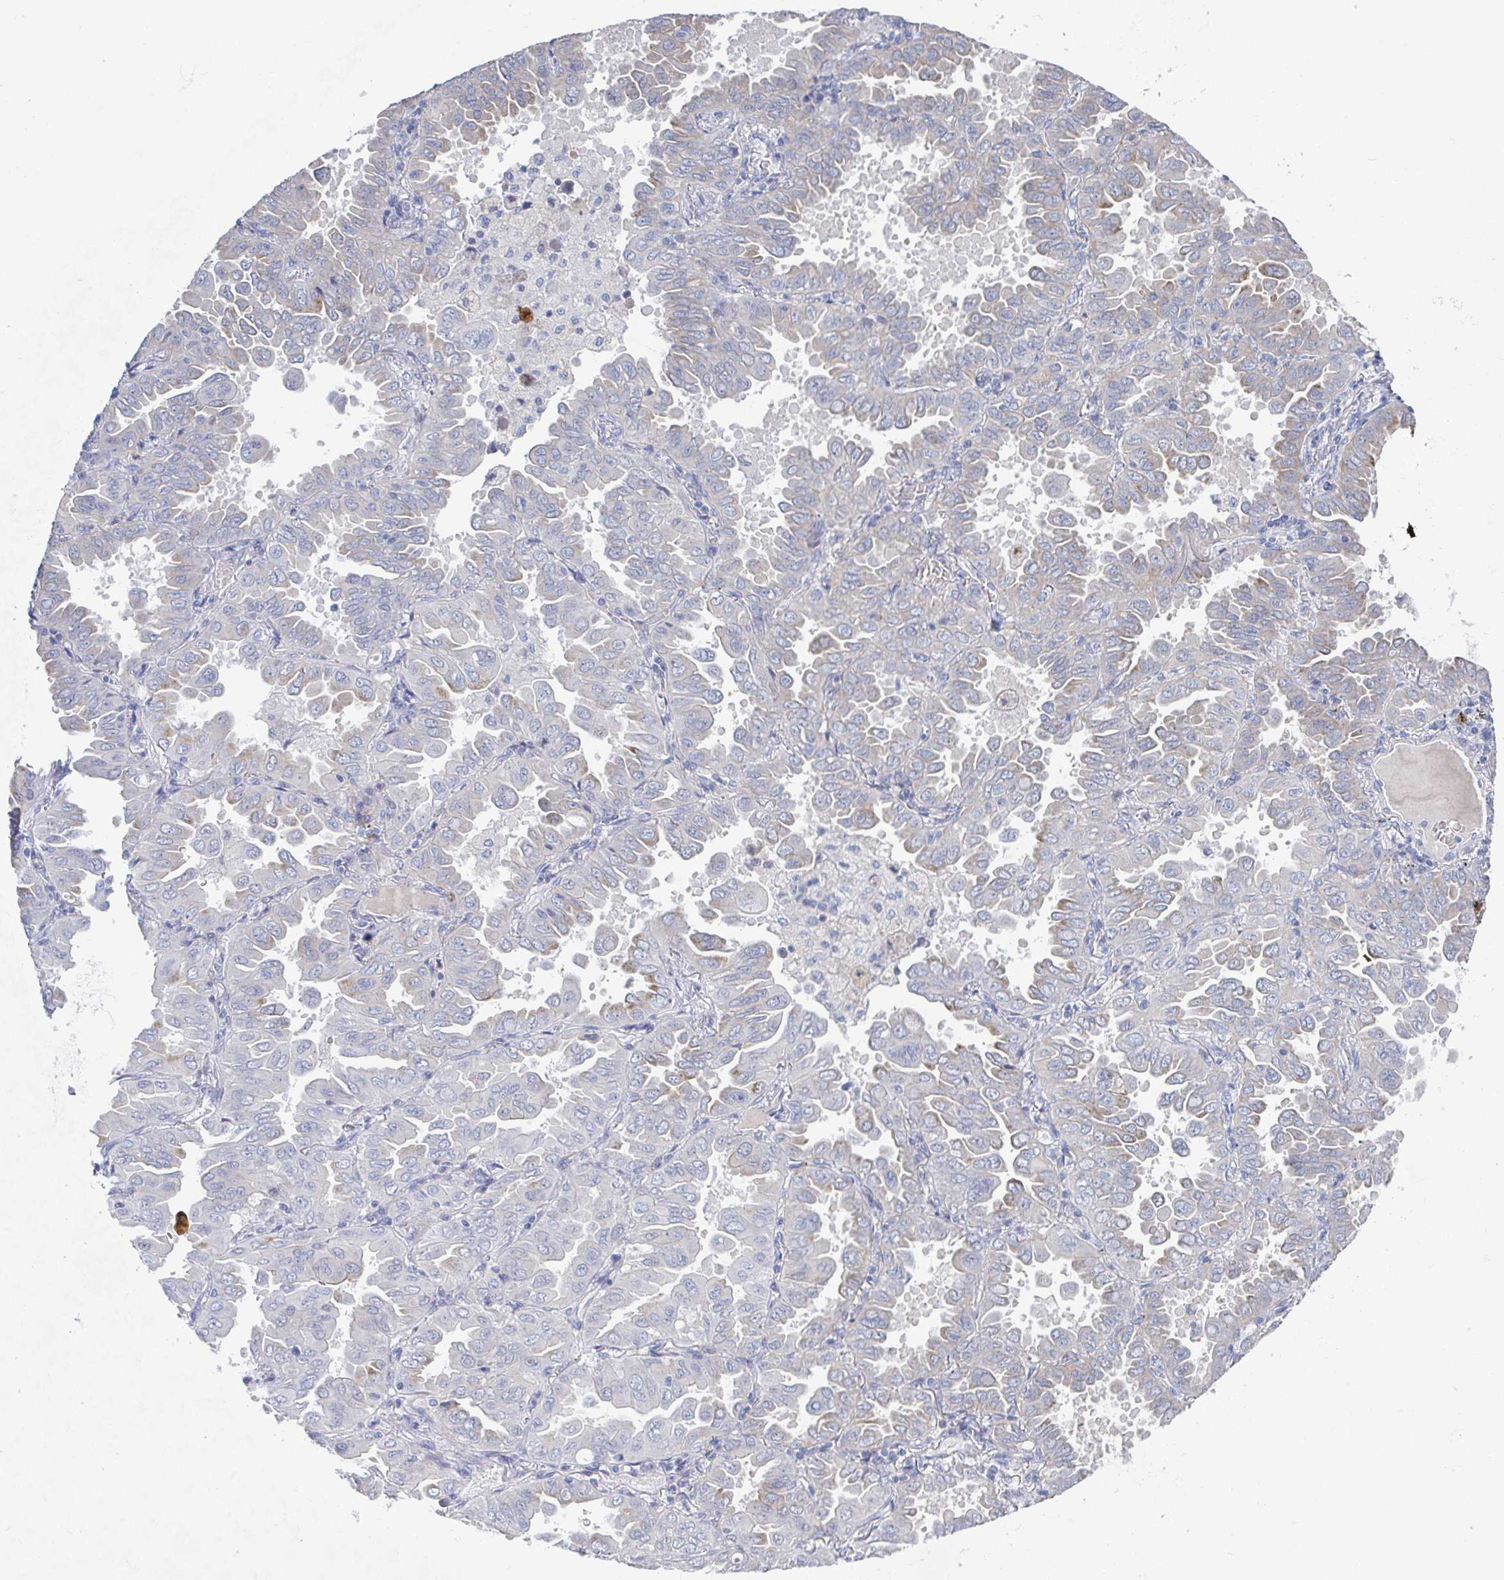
{"staining": {"intensity": "negative", "quantity": "none", "location": "none"}, "tissue": "lung cancer", "cell_type": "Tumor cells", "image_type": "cancer", "snomed": [{"axis": "morphology", "description": "Adenocarcinoma, NOS"}, {"axis": "topography", "description": "Lung"}], "caption": "A high-resolution micrograph shows immunohistochemistry staining of adenocarcinoma (lung), which demonstrates no significant positivity in tumor cells.", "gene": "ZNF430", "patient": {"sex": "male", "age": 64}}